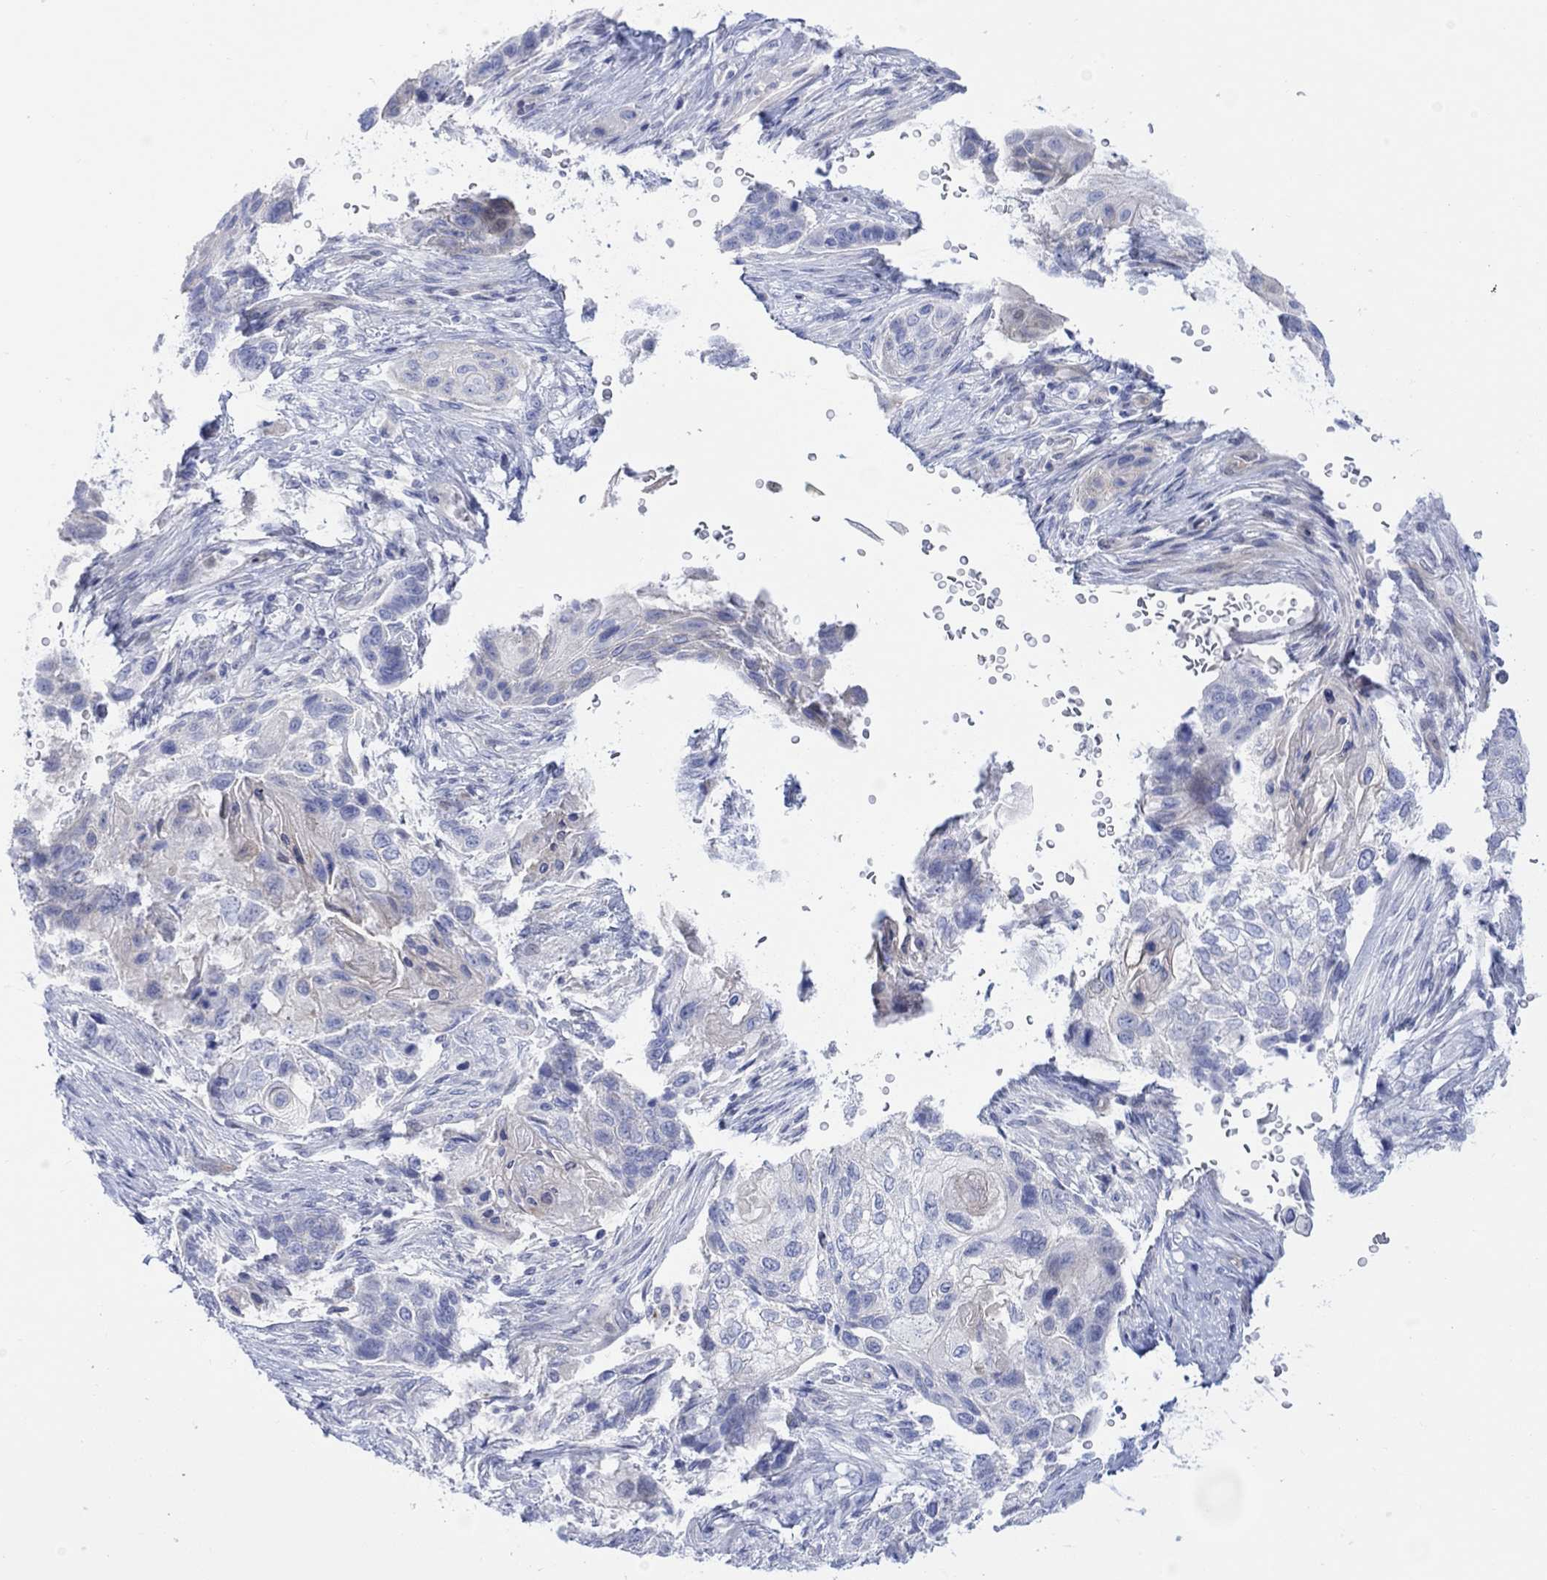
{"staining": {"intensity": "negative", "quantity": "none", "location": "none"}, "tissue": "lung cancer", "cell_type": "Tumor cells", "image_type": "cancer", "snomed": [{"axis": "morphology", "description": "Normal tissue, NOS"}, {"axis": "morphology", "description": "Squamous cell carcinoma, NOS"}, {"axis": "topography", "description": "Bronchus"}, {"axis": "topography", "description": "Lung"}], "caption": "The histopathology image shows no staining of tumor cells in squamous cell carcinoma (lung).", "gene": "TLDC2", "patient": {"sex": "male", "age": 69}}